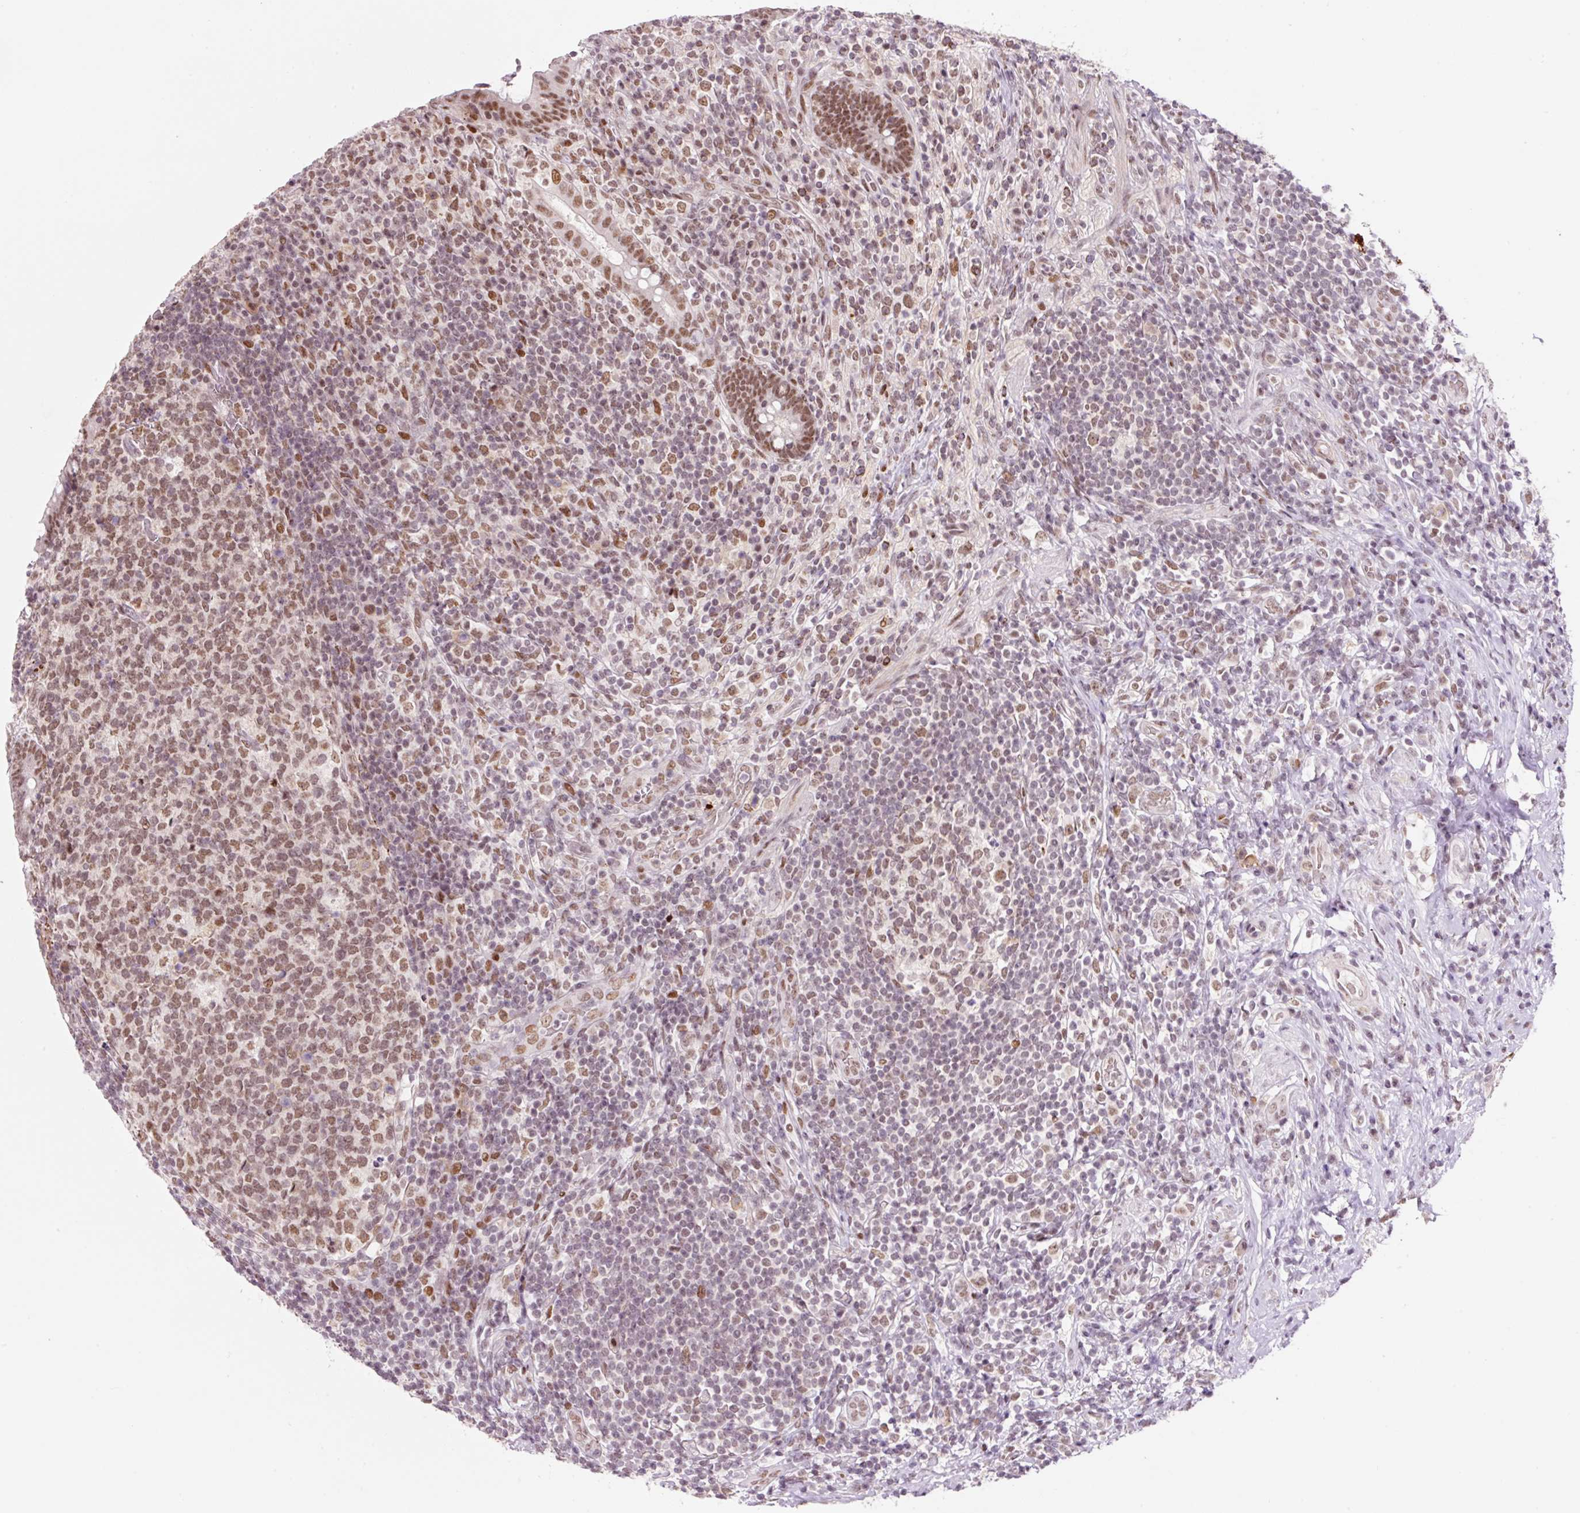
{"staining": {"intensity": "strong", "quantity": ">75%", "location": "nuclear"}, "tissue": "appendix", "cell_type": "Glandular cells", "image_type": "normal", "snomed": [{"axis": "morphology", "description": "Normal tissue, NOS"}, {"axis": "topography", "description": "Appendix"}], "caption": "Immunohistochemical staining of benign human appendix demonstrates >75% levels of strong nuclear protein expression in approximately >75% of glandular cells. (DAB (3,3'-diaminobenzidine) IHC with brightfield microscopy, high magnification).", "gene": "CCNL2", "patient": {"sex": "female", "age": 43}}